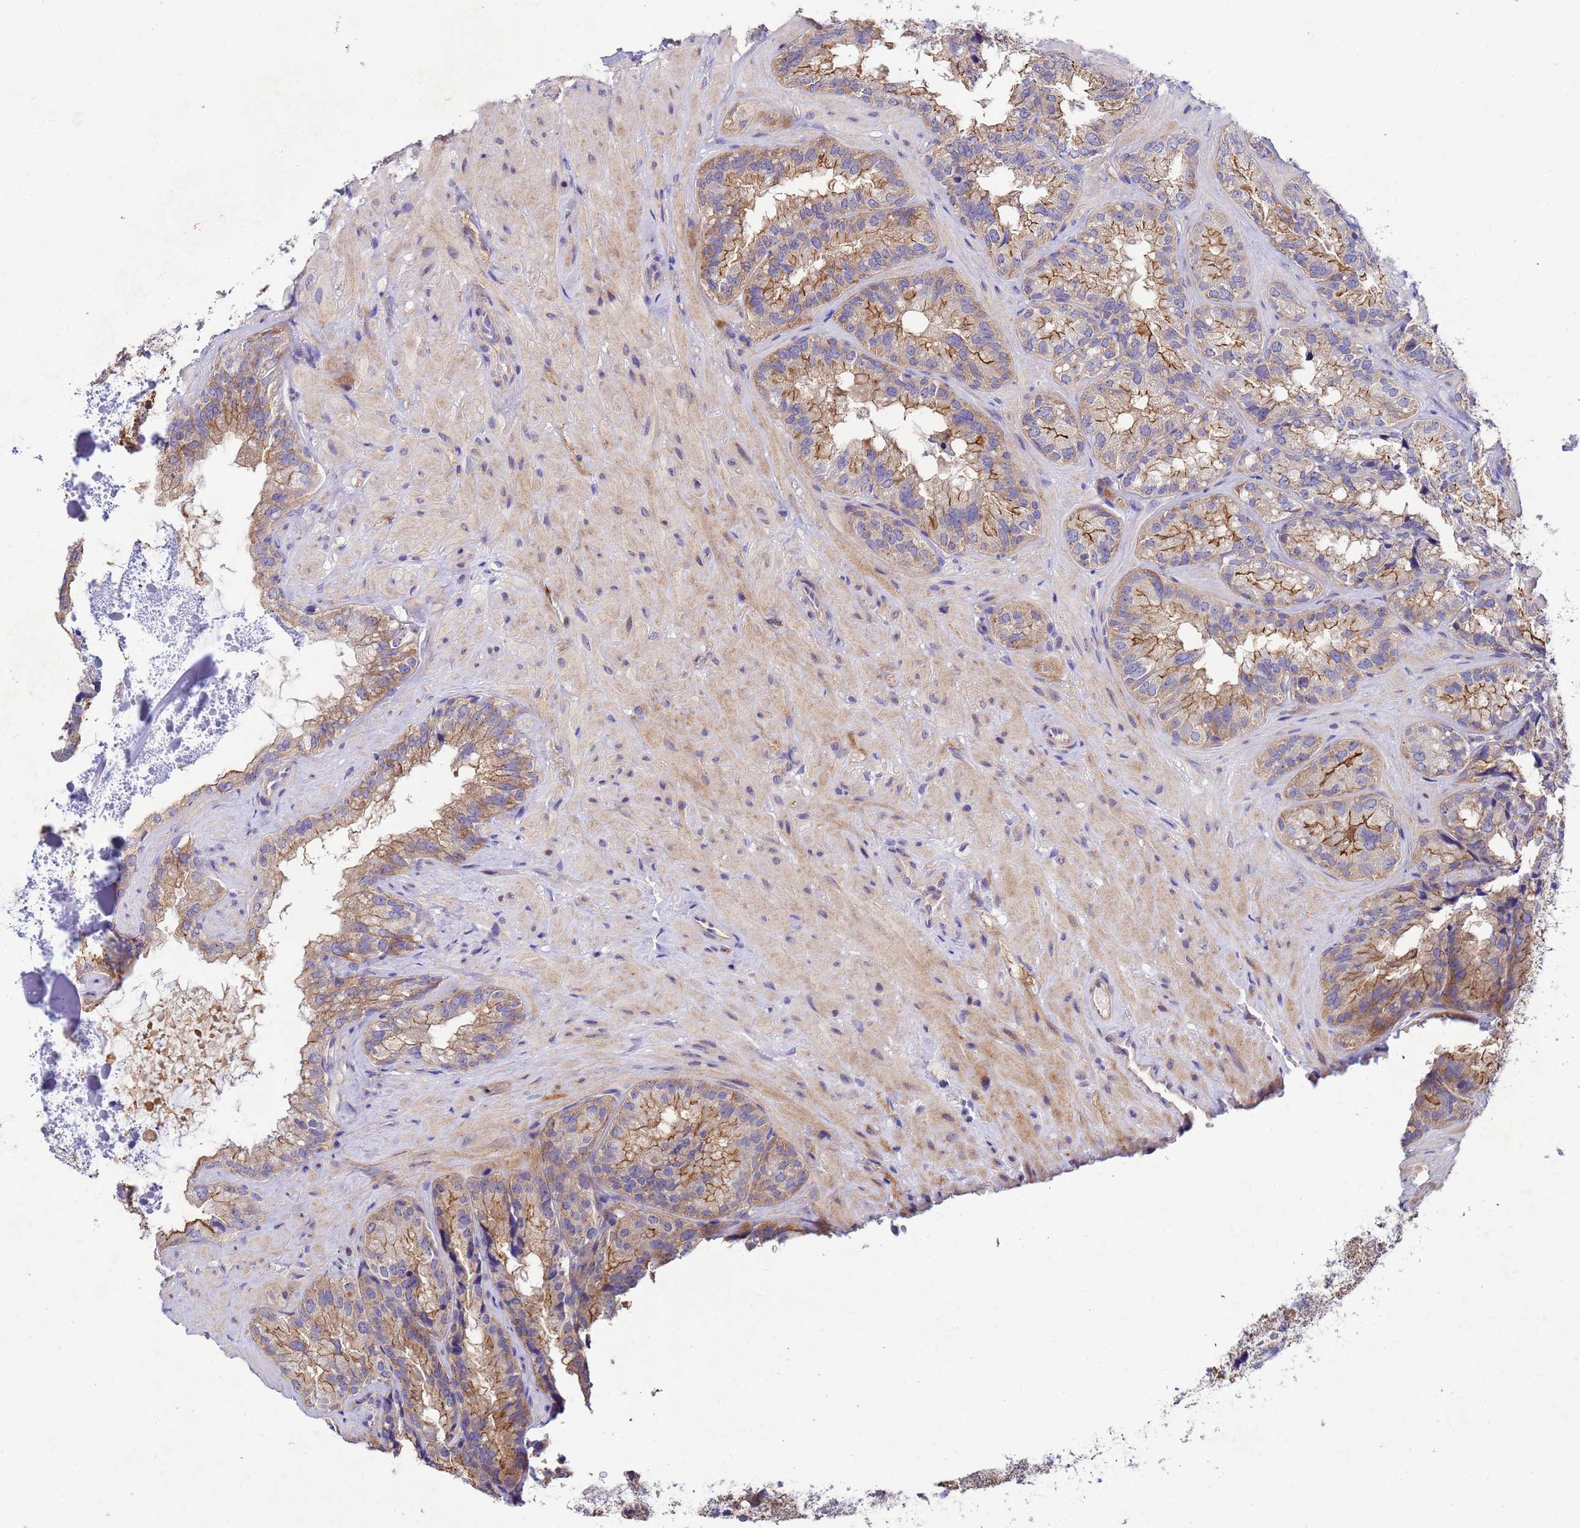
{"staining": {"intensity": "moderate", "quantity": "25%-75%", "location": "cytoplasmic/membranous"}, "tissue": "seminal vesicle", "cell_type": "Glandular cells", "image_type": "normal", "snomed": [{"axis": "morphology", "description": "Normal tissue, NOS"}, {"axis": "topography", "description": "Seminal veicle"}], "caption": "Brown immunohistochemical staining in benign human seminal vesicle demonstrates moderate cytoplasmic/membranous expression in approximately 25%-75% of glandular cells.", "gene": "CDC34", "patient": {"sex": "male", "age": 58}}